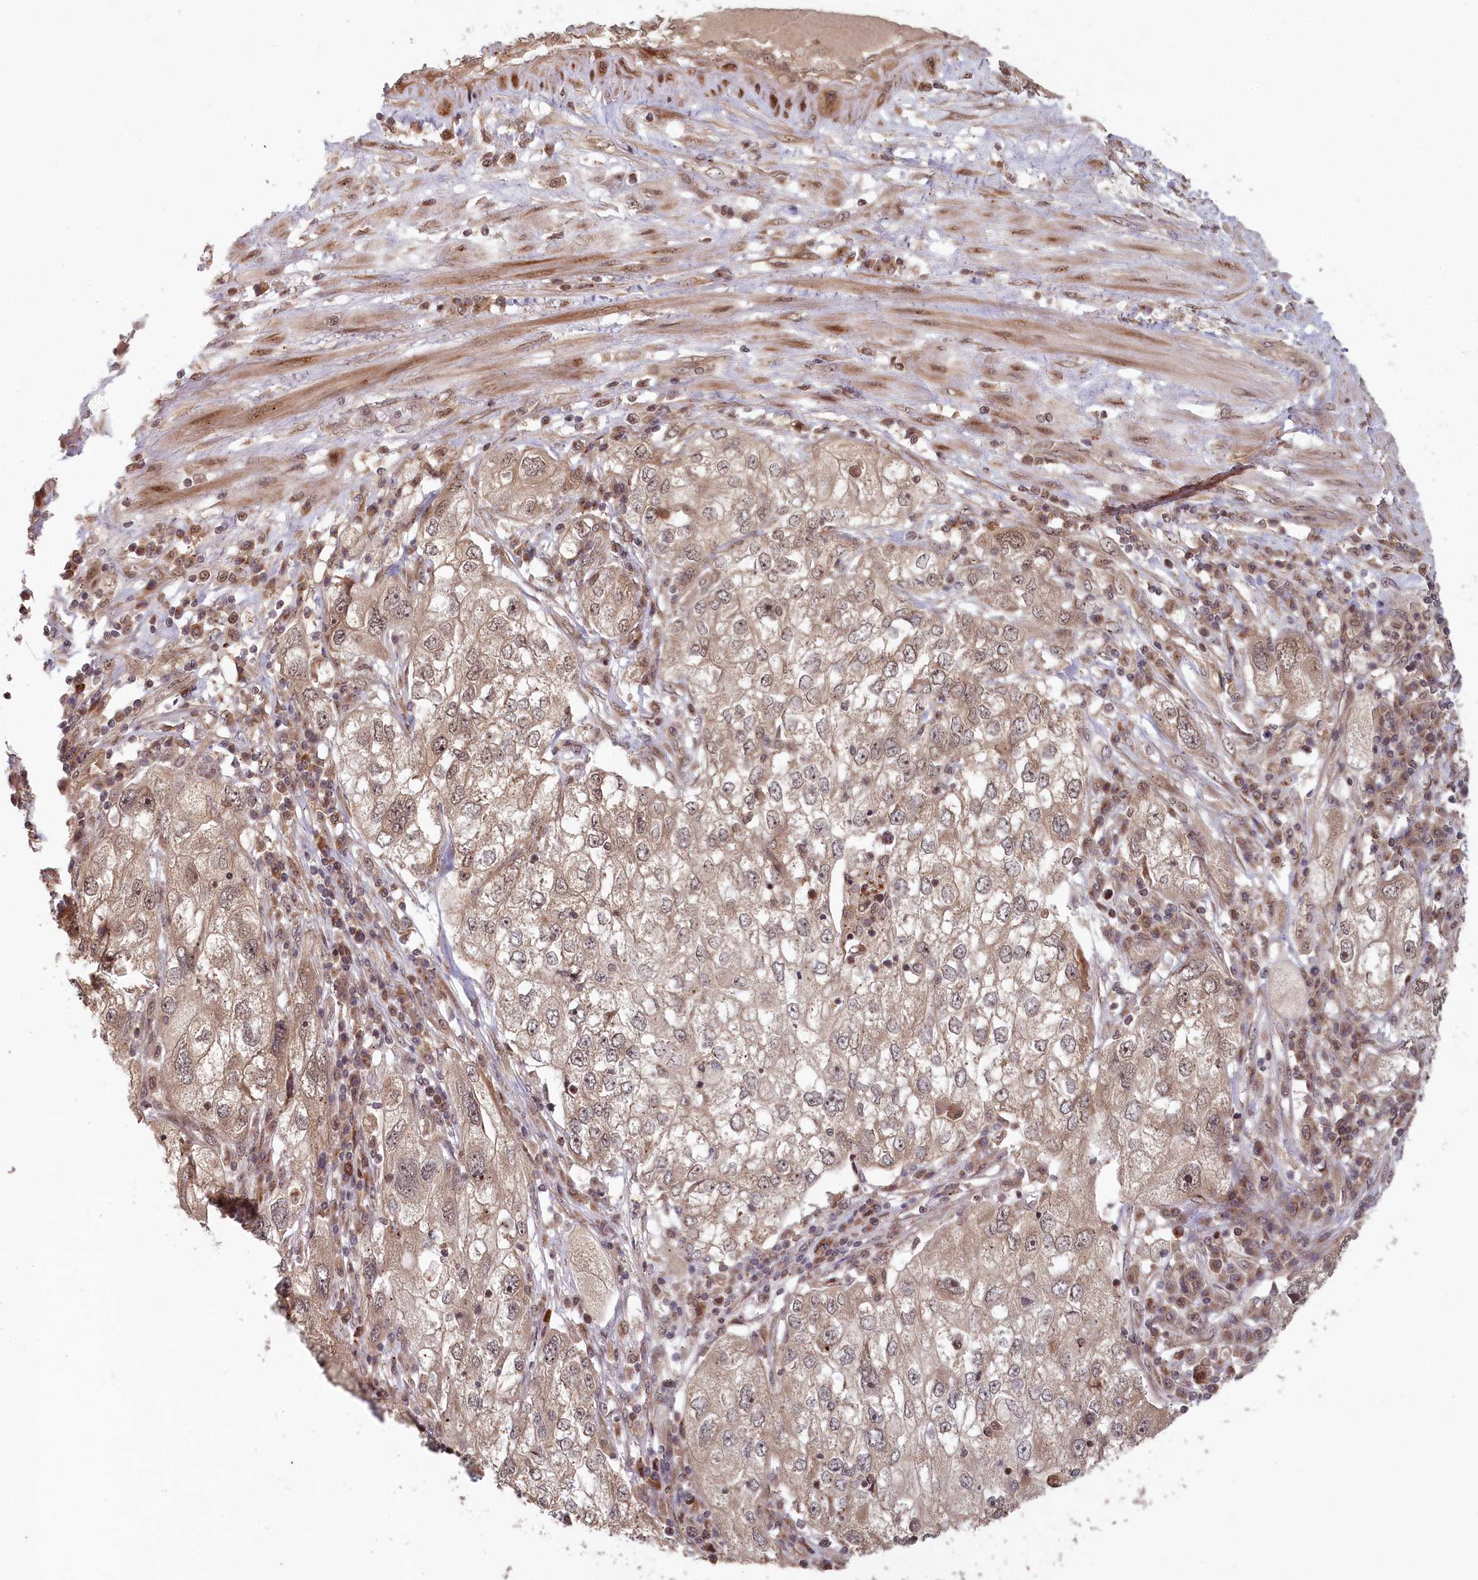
{"staining": {"intensity": "weak", "quantity": "25%-75%", "location": "cytoplasmic/membranous,nuclear"}, "tissue": "endometrial cancer", "cell_type": "Tumor cells", "image_type": "cancer", "snomed": [{"axis": "morphology", "description": "Adenocarcinoma, NOS"}, {"axis": "topography", "description": "Endometrium"}], "caption": "Endometrial adenocarcinoma was stained to show a protein in brown. There is low levels of weak cytoplasmic/membranous and nuclear staining in approximately 25%-75% of tumor cells.", "gene": "WAPL", "patient": {"sex": "female", "age": 49}}